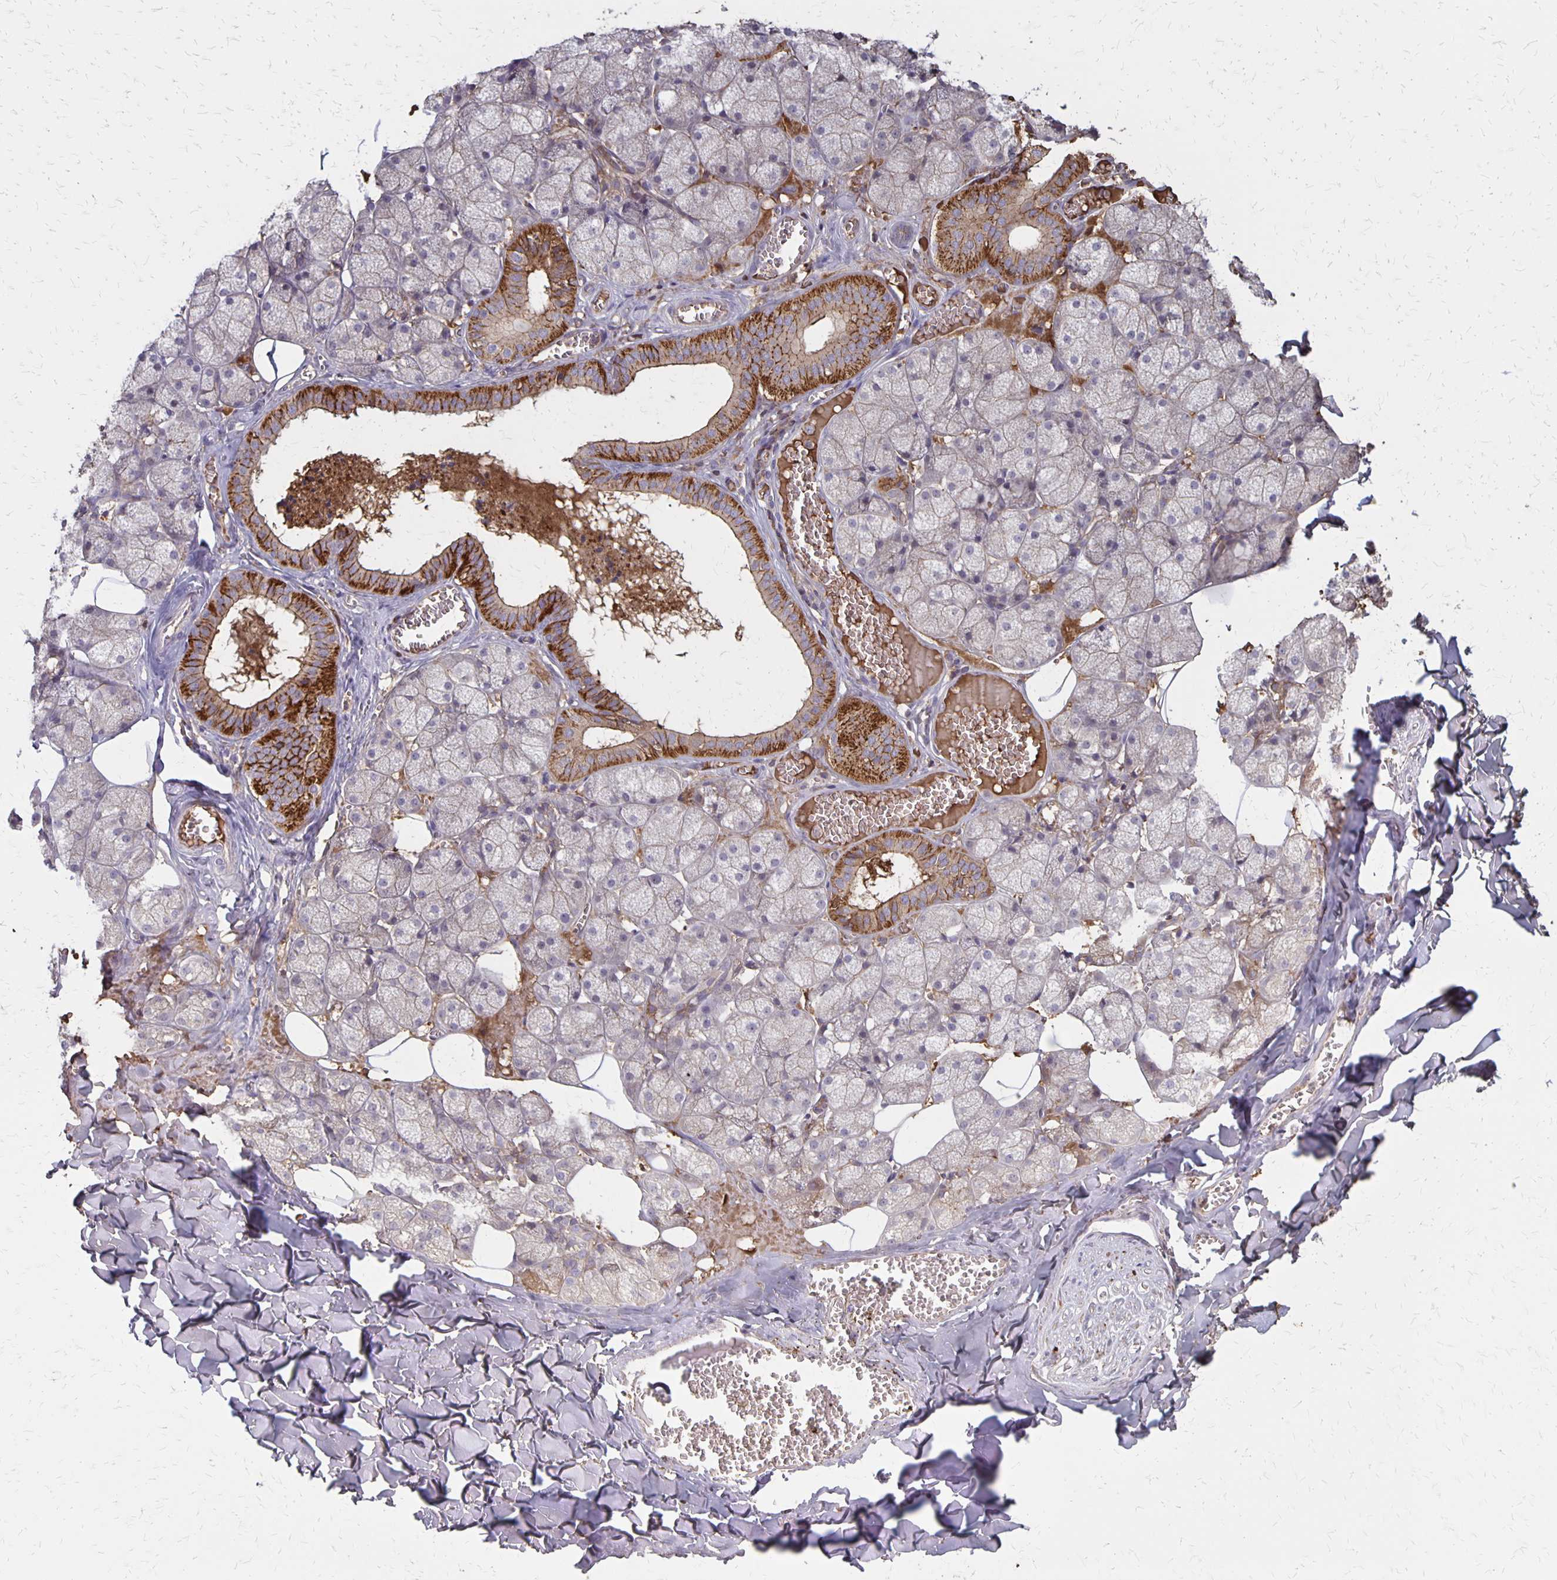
{"staining": {"intensity": "moderate", "quantity": "25%-75%", "location": "cytoplasmic/membranous"}, "tissue": "salivary gland", "cell_type": "Glandular cells", "image_type": "normal", "snomed": [{"axis": "morphology", "description": "Normal tissue, NOS"}, {"axis": "topography", "description": "Salivary gland"}, {"axis": "topography", "description": "Peripheral nerve tissue"}], "caption": "Salivary gland stained for a protein shows moderate cytoplasmic/membranous positivity in glandular cells. Using DAB (brown) and hematoxylin (blue) stains, captured at high magnification using brightfield microscopy.", "gene": "PROM2", "patient": {"sex": "male", "age": 38}}